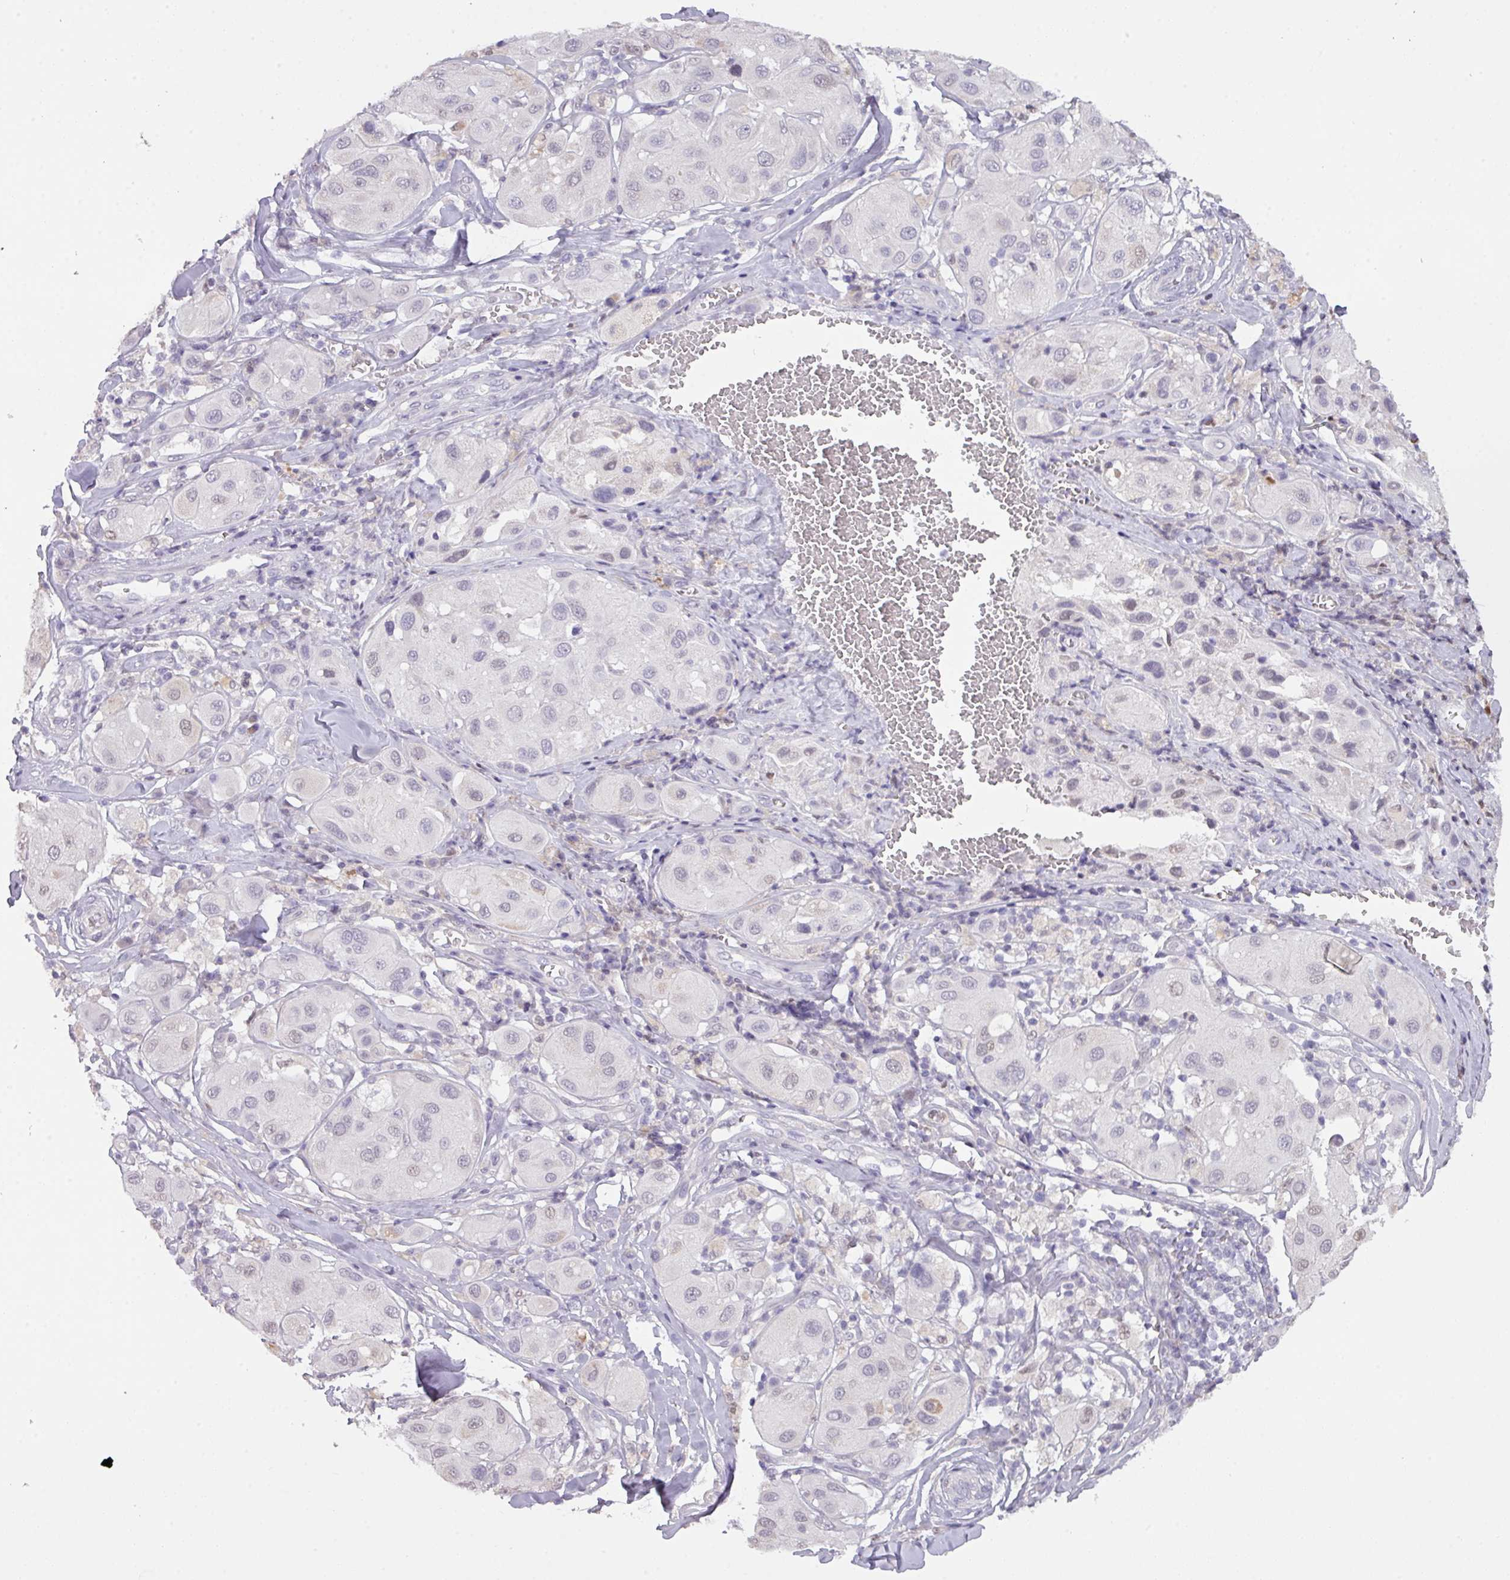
{"staining": {"intensity": "weak", "quantity": "<25%", "location": "nuclear"}, "tissue": "melanoma", "cell_type": "Tumor cells", "image_type": "cancer", "snomed": [{"axis": "morphology", "description": "Malignant melanoma, Metastatic site"}, {"axis": "topography", "description": "Skin"}], "caption": "Tumor cells show no significant expression in melanoma. (DAB immunohistochemistry with hematoxylin counter stain).", "gene": "ANKRD13B", "patient": {"sex": "male", "age": 41}}